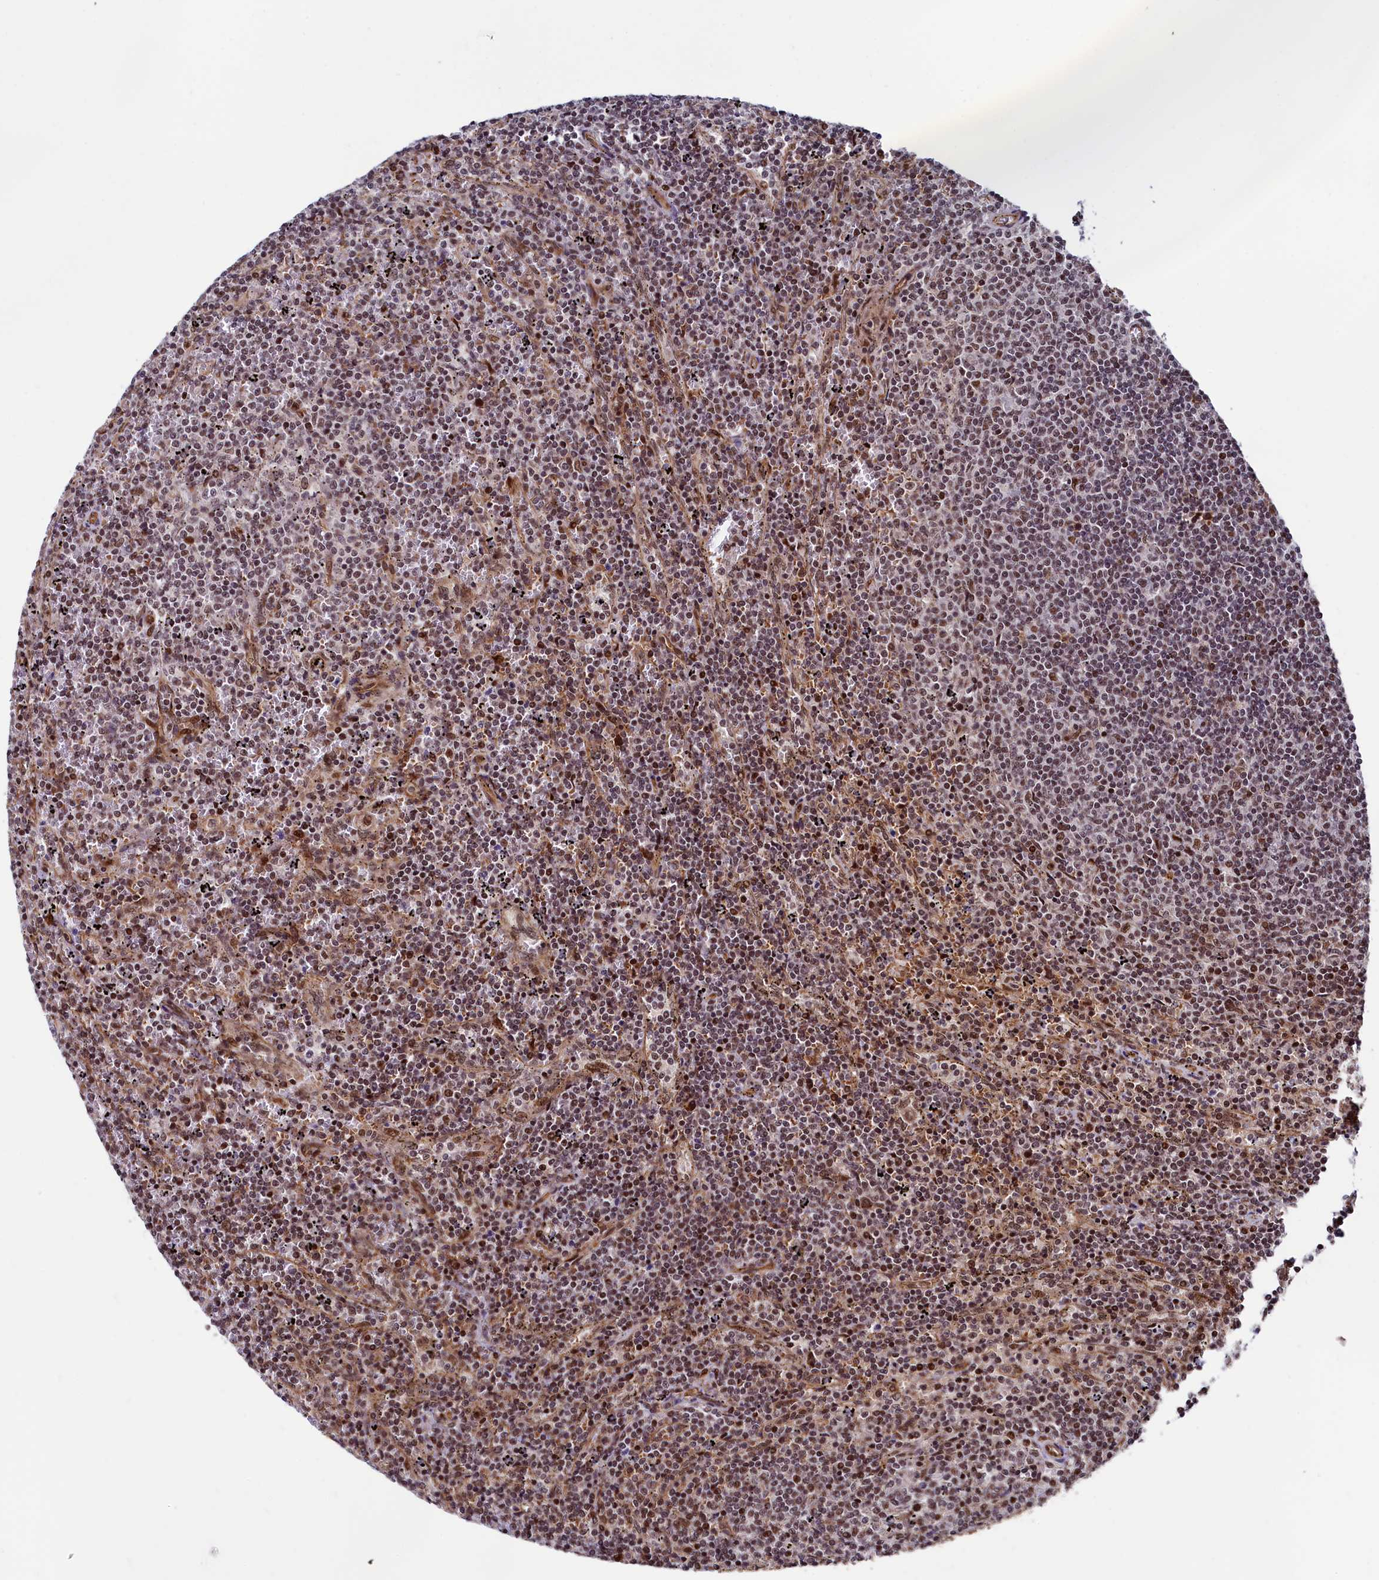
{"staining": {"intensity": "moderate", "quantity": ">75%", "location": "nuclear"}, "tissue": "lymphoma", "cell_type": "Tumor cells", "image_type": "cancer", "snomed": [{"axis": "morphology", "description": "Malignant lymphoma, non-Hodgkin's type, Low grade"}, {"axis": "topography", "description": "Spleen"}], "caption": "Immunohistochemical staining of human lymphoma displays moderate nuclear protein positivity in about >75% of tumor cells.", "gene": "LEO1", "patient": {"sex": "female", "age": 50}}